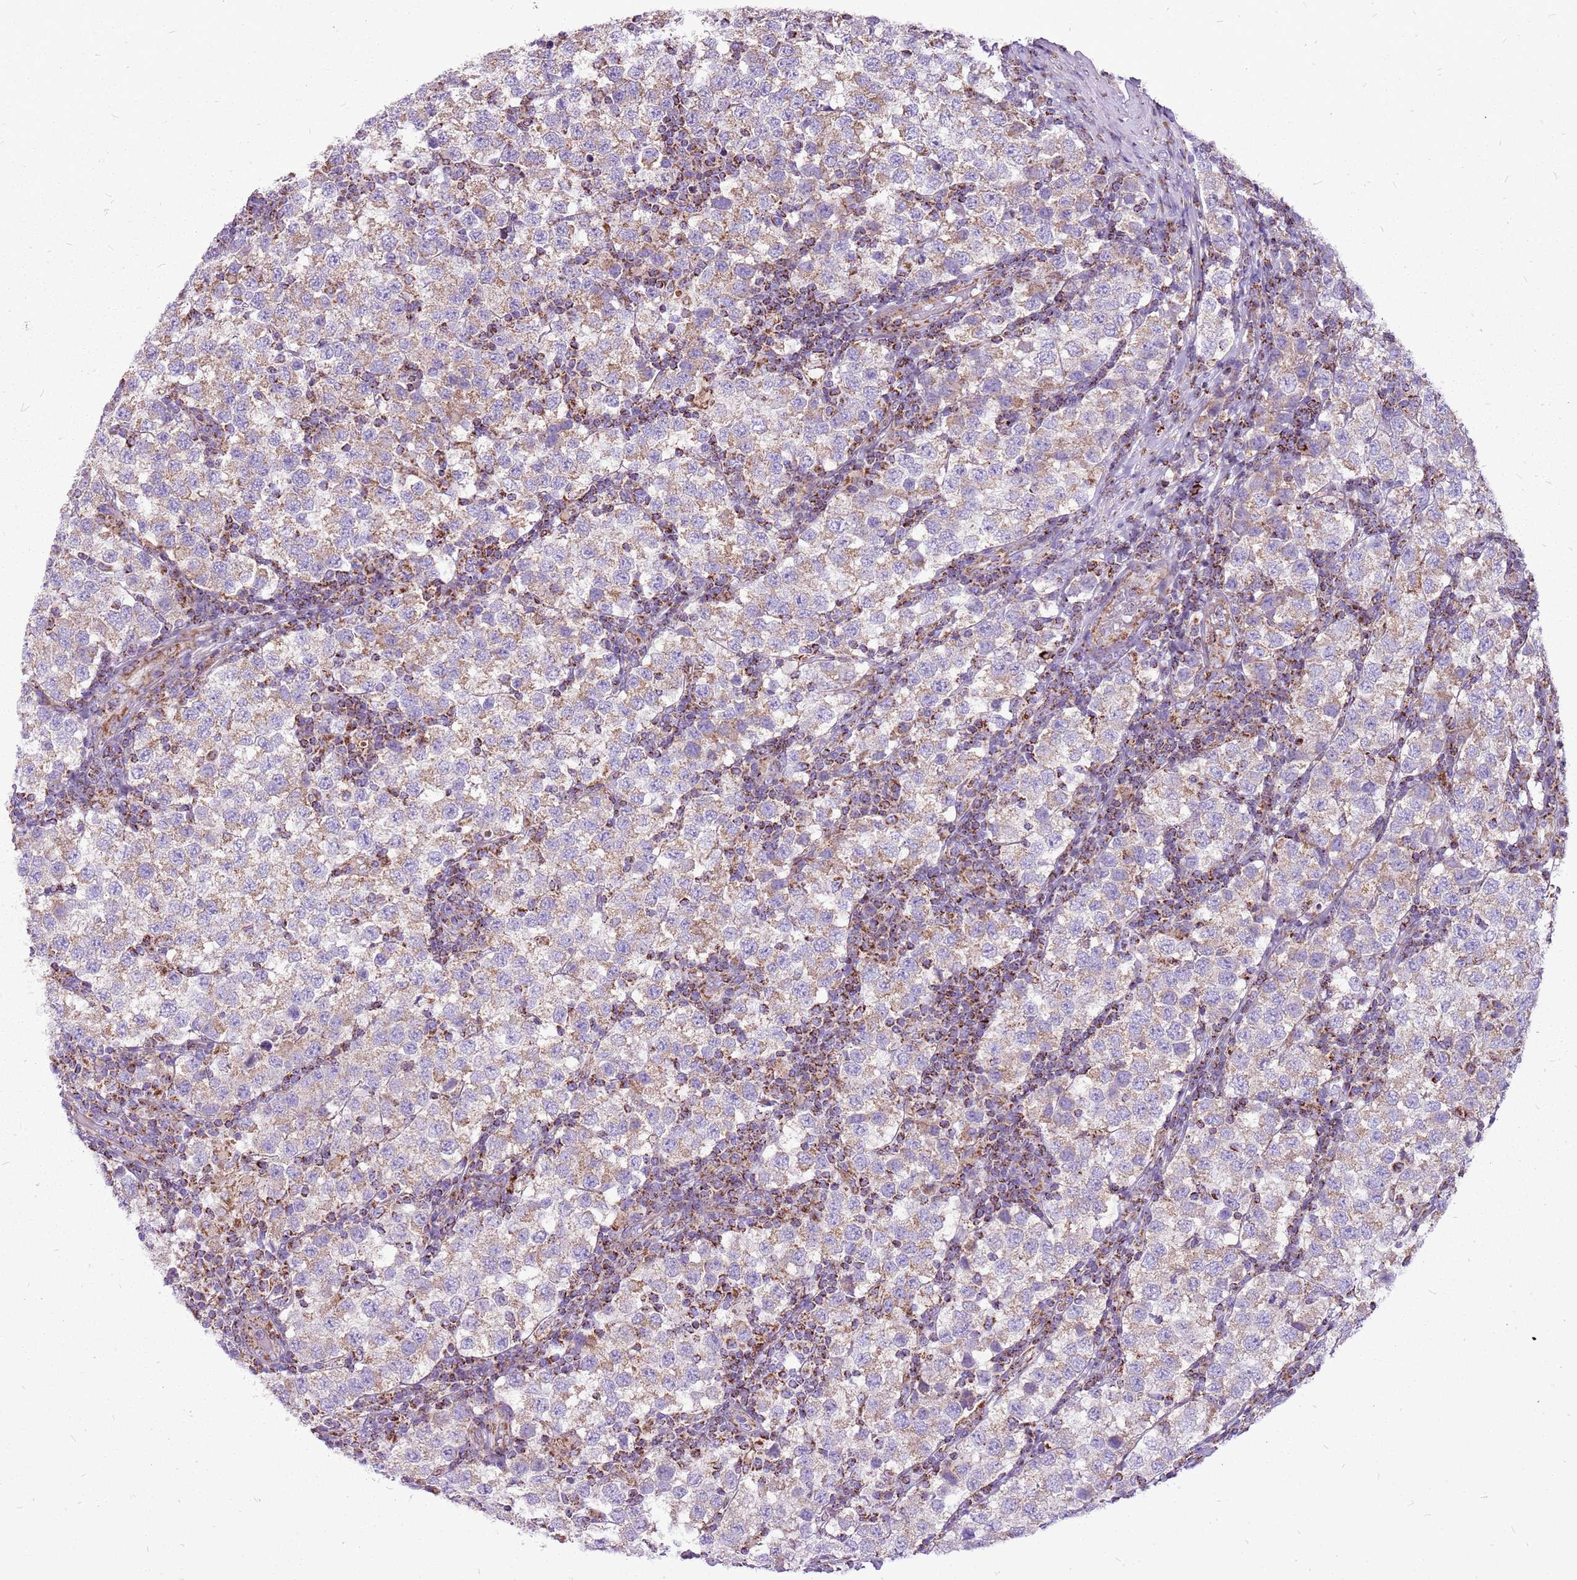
{"staining": {"intensity": "weak", "quantity": ">75%", "location": "cytoplasmic/membranous"}, "tissue": "testis cancer", "cell_type": "Tumor cells", "image_type": "cancer", "snomed": [{"axis": "morphology", "description": "Seminoma, NOS"}, {"axis": "topography", "description": "Testis"}], "caption": "Immunohistochemistry (DAB) staining of testis cancer demonstrates weak cytoplasmic/membranous protein positivity in approximately >75% of tumor cells.", "gene": "GCDH", "patient": {"sex": "male", "age": 34}}